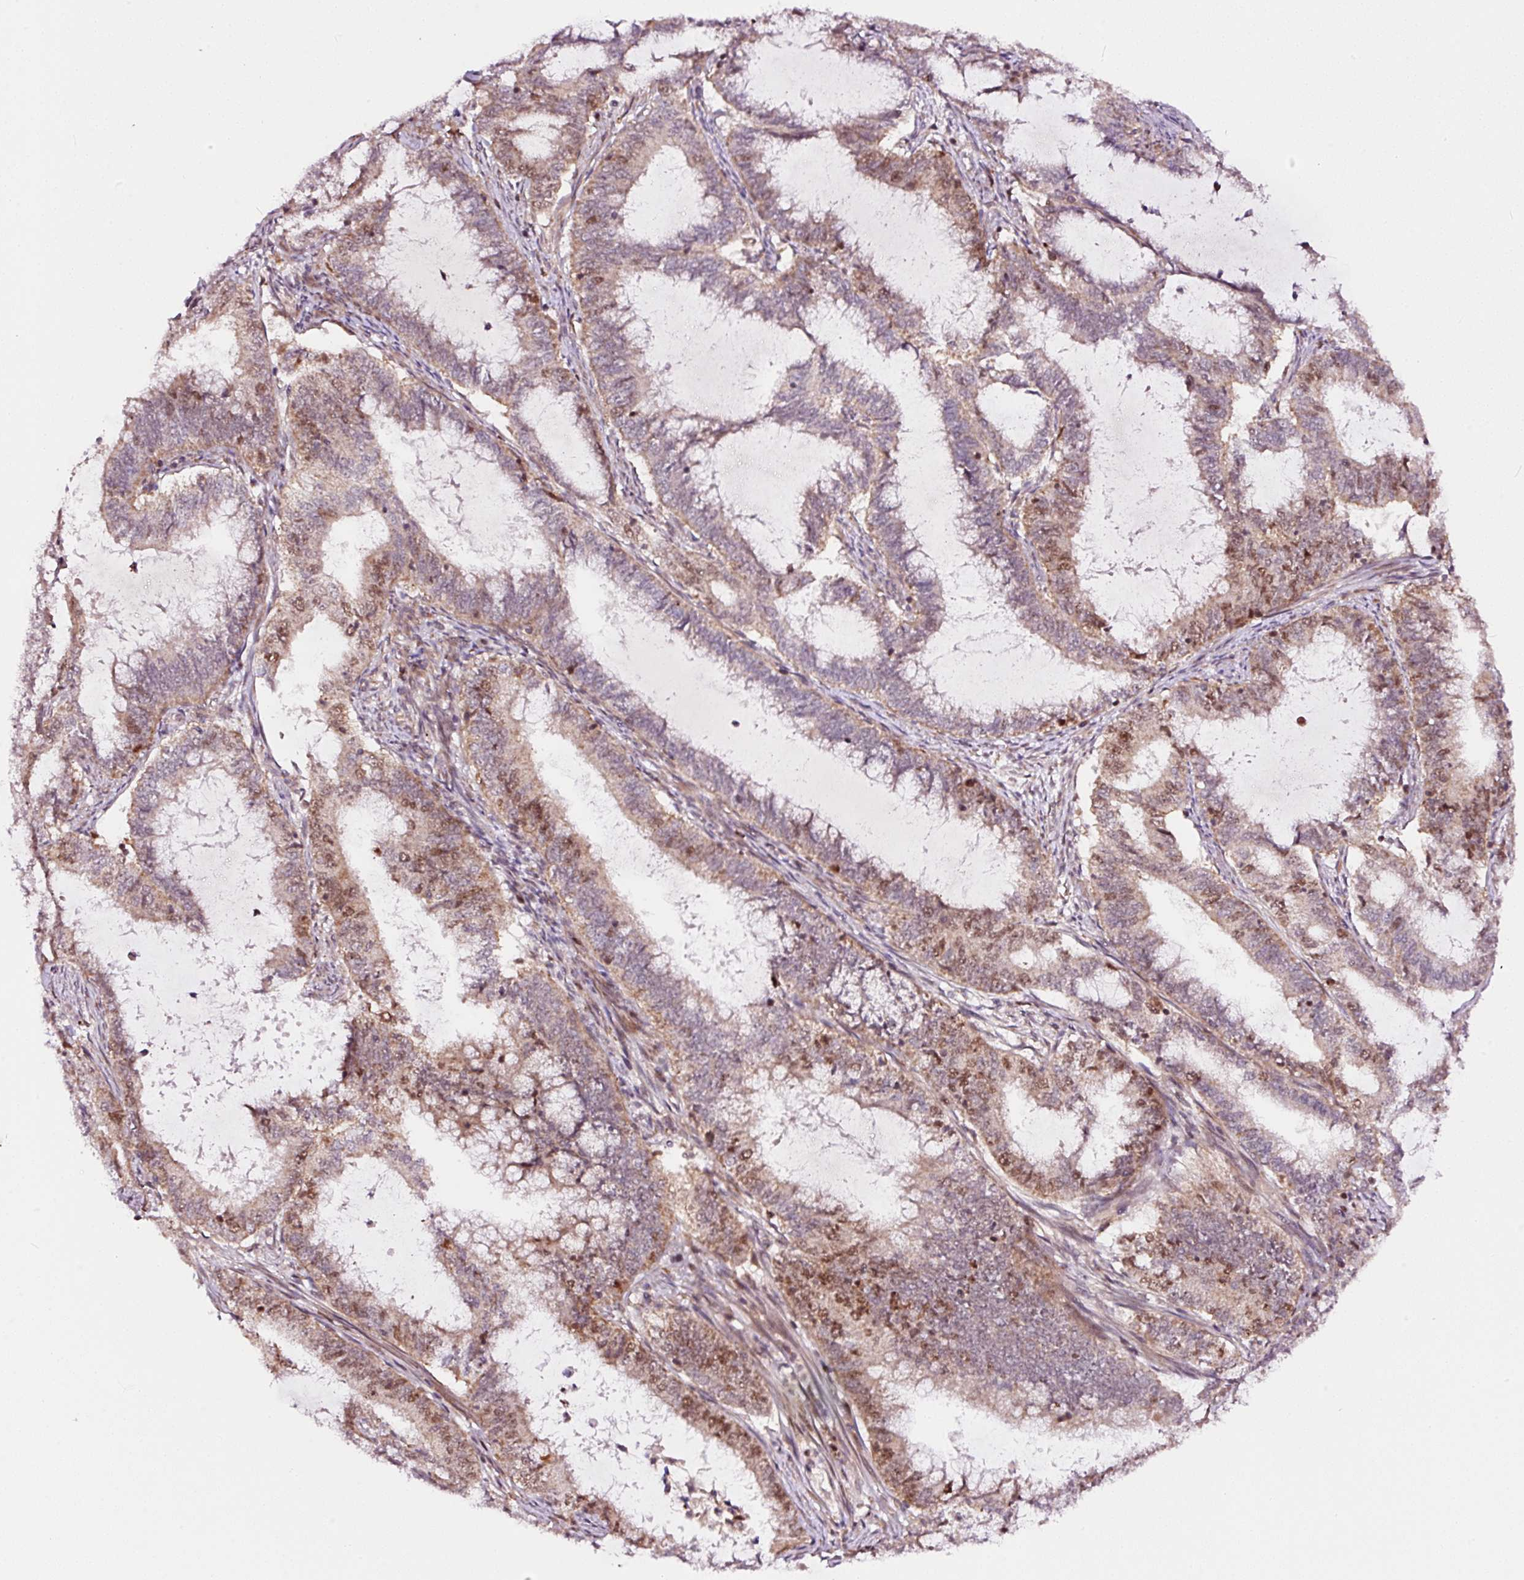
{"staining": {"intensity": "moderate", "quantity": "<25%", "location": "nuclear"}, "tissue": "endometrial cancer", "cell_type": "Tumor cells", "image_type": "cancer", "snomed": [{"axis": "morphology", "description": "Adenocarcinoma, NOS"}, {"axis": "topography", "description": "Endometrium"}], "caption": "A photomicrograph of adenocarcinoma (endometrial) stained for a protein shows moderate nuclear brown staining in tumor cells.", "gene": "RFC4", "patient": {"sex": "female", "age": 51}}